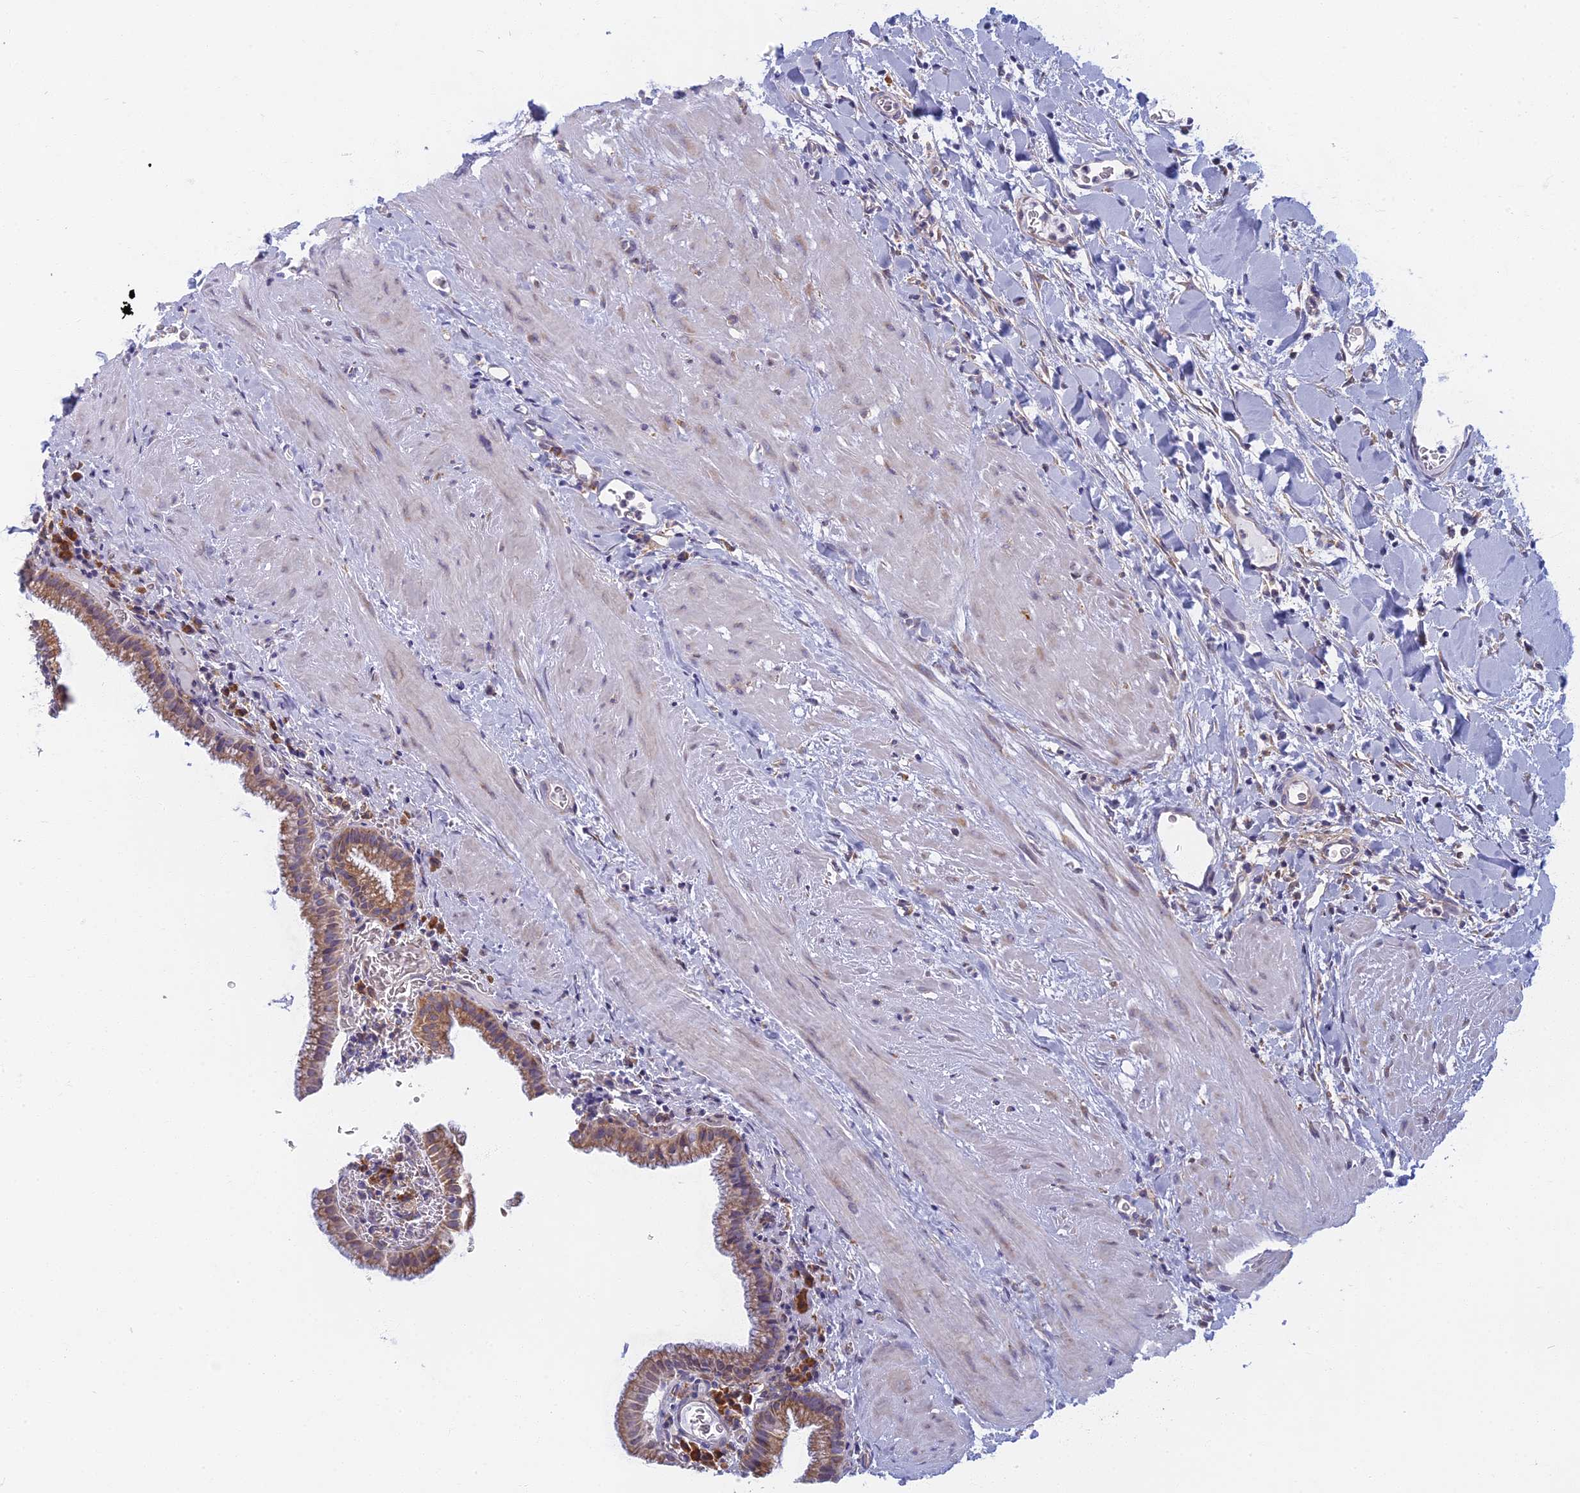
{"staining": {"intensity": "moderate", "quantity": "25%-75%", "location": "cytoplasmic/membranous"}, "tissue": "gallbladder", "cell_type": "Glandular cells", "image_type": "normal", "snomed": [{"axis": "morphology", "description": "Normal tissue, NOS"}, {"axis": "topography", "description": "Gallbladder"}], "caption": "Glandular cells reveal medium levels of moderate cytoplasmic/membranous positivity in about 25%-75% of cells in benign gallbladder. (DAB IHC with brightfield microscopy, high magnification).", "gene": "DDX51", "patient": {"sex": "male", "age": 78}}